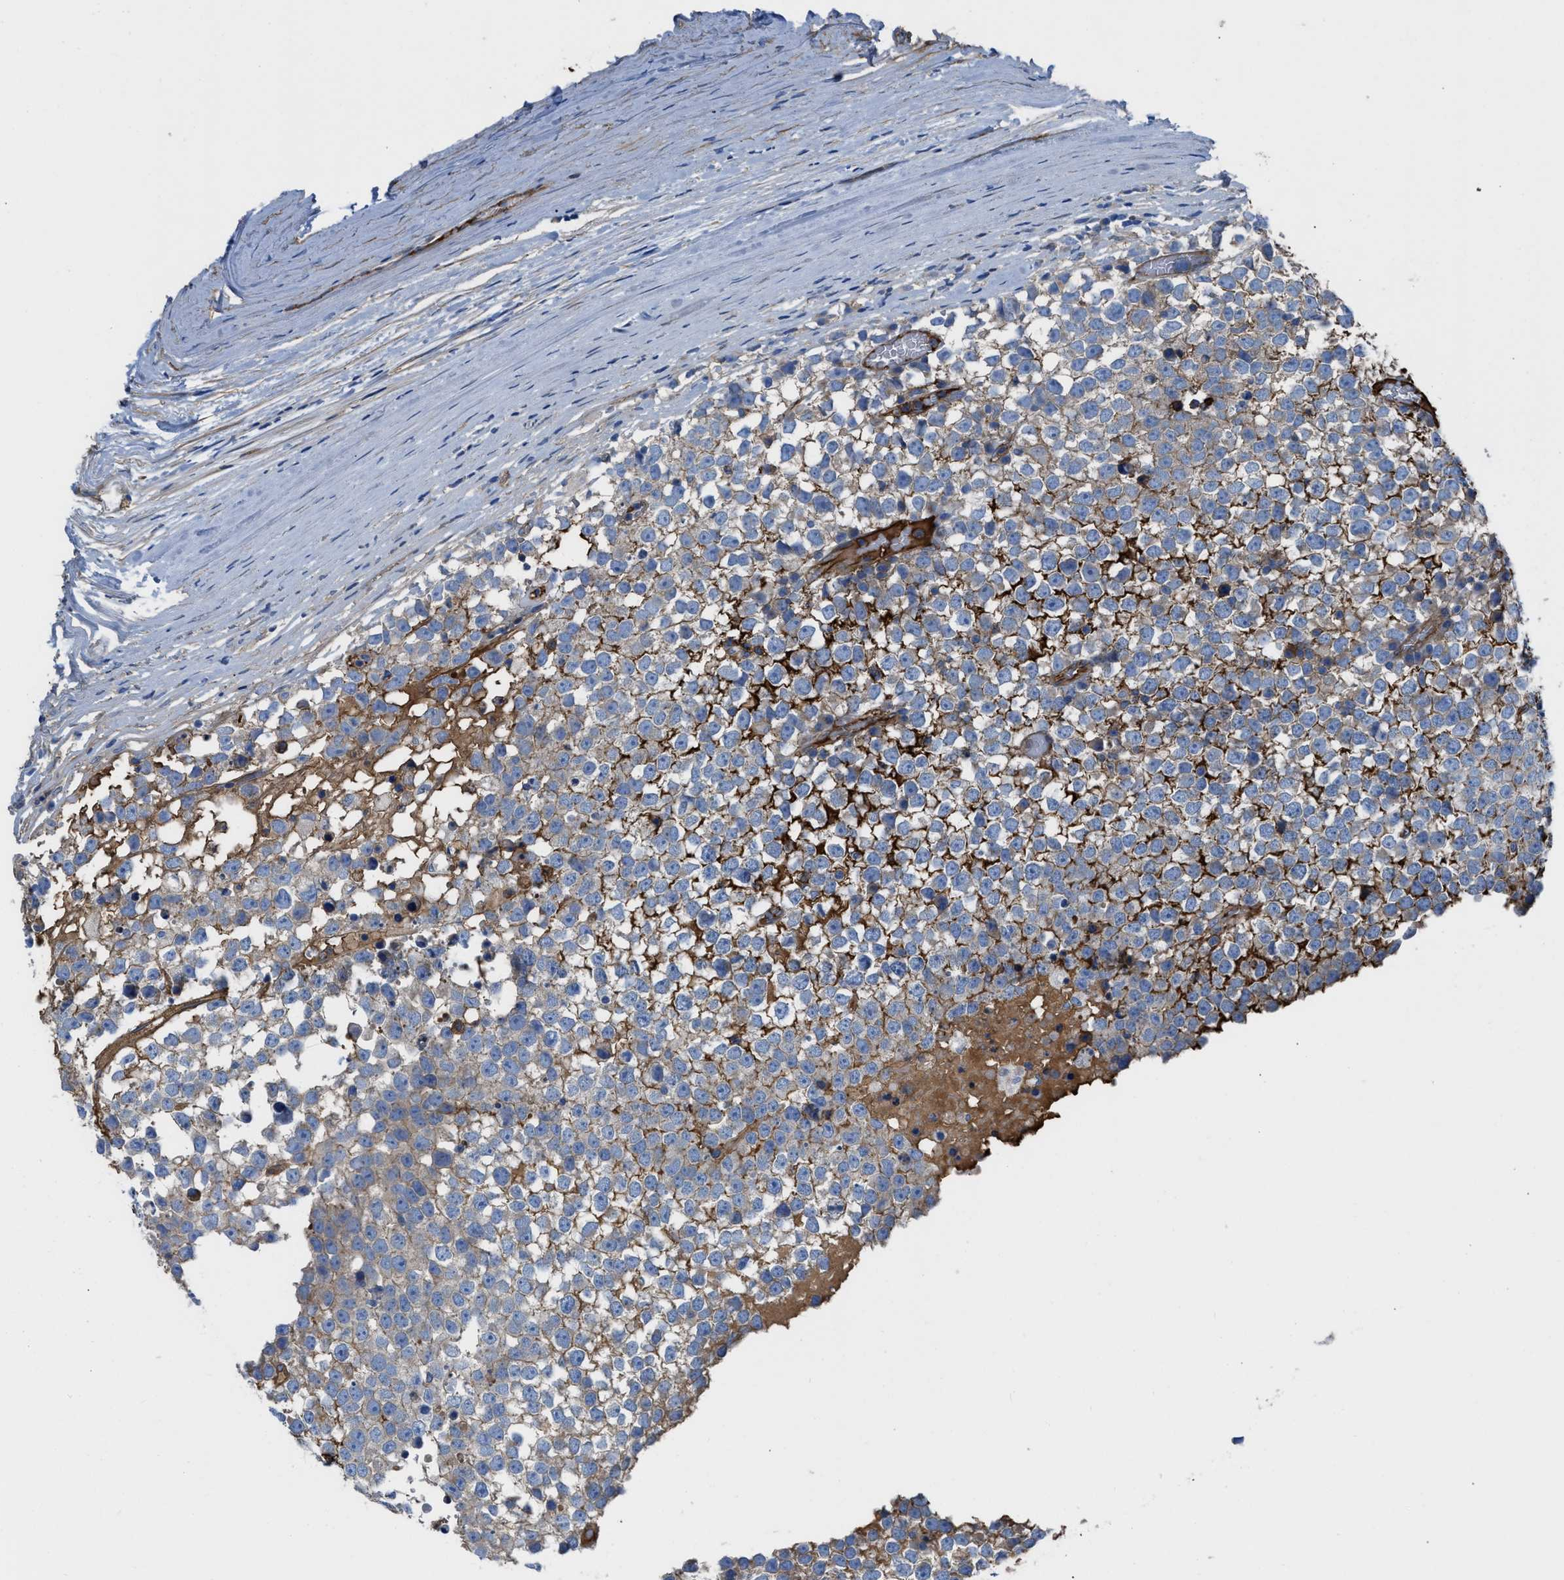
{"staining": {"intensity": "strong", "quantity": "25%-75%", "location": "cytoplasmic/membranous"}, "tissue": "testis cancer", "cell_type": "Tumor cells", "image_type": "cancer", "snomed": [{"axis": "morphology", "description": "Seminoma, NOS"}, {"axis": "topography", "description": "Testis"}], "caption": "Immunohistochemistry staining of testis seminoma, which shows high levels of strong cytoplasmic/membranous positivity in about 25%-75% of tumor cells indicating strong cytoplasmic/membranous protein positivity. The staining was performed using DAB (3,3'-diaminobenzidine) (brown) for protein detection and nuclei were counterstained in hematoxylin (blue).", "gene": "TRIOBP", "patient": {"sex": "male", "age": 65}}